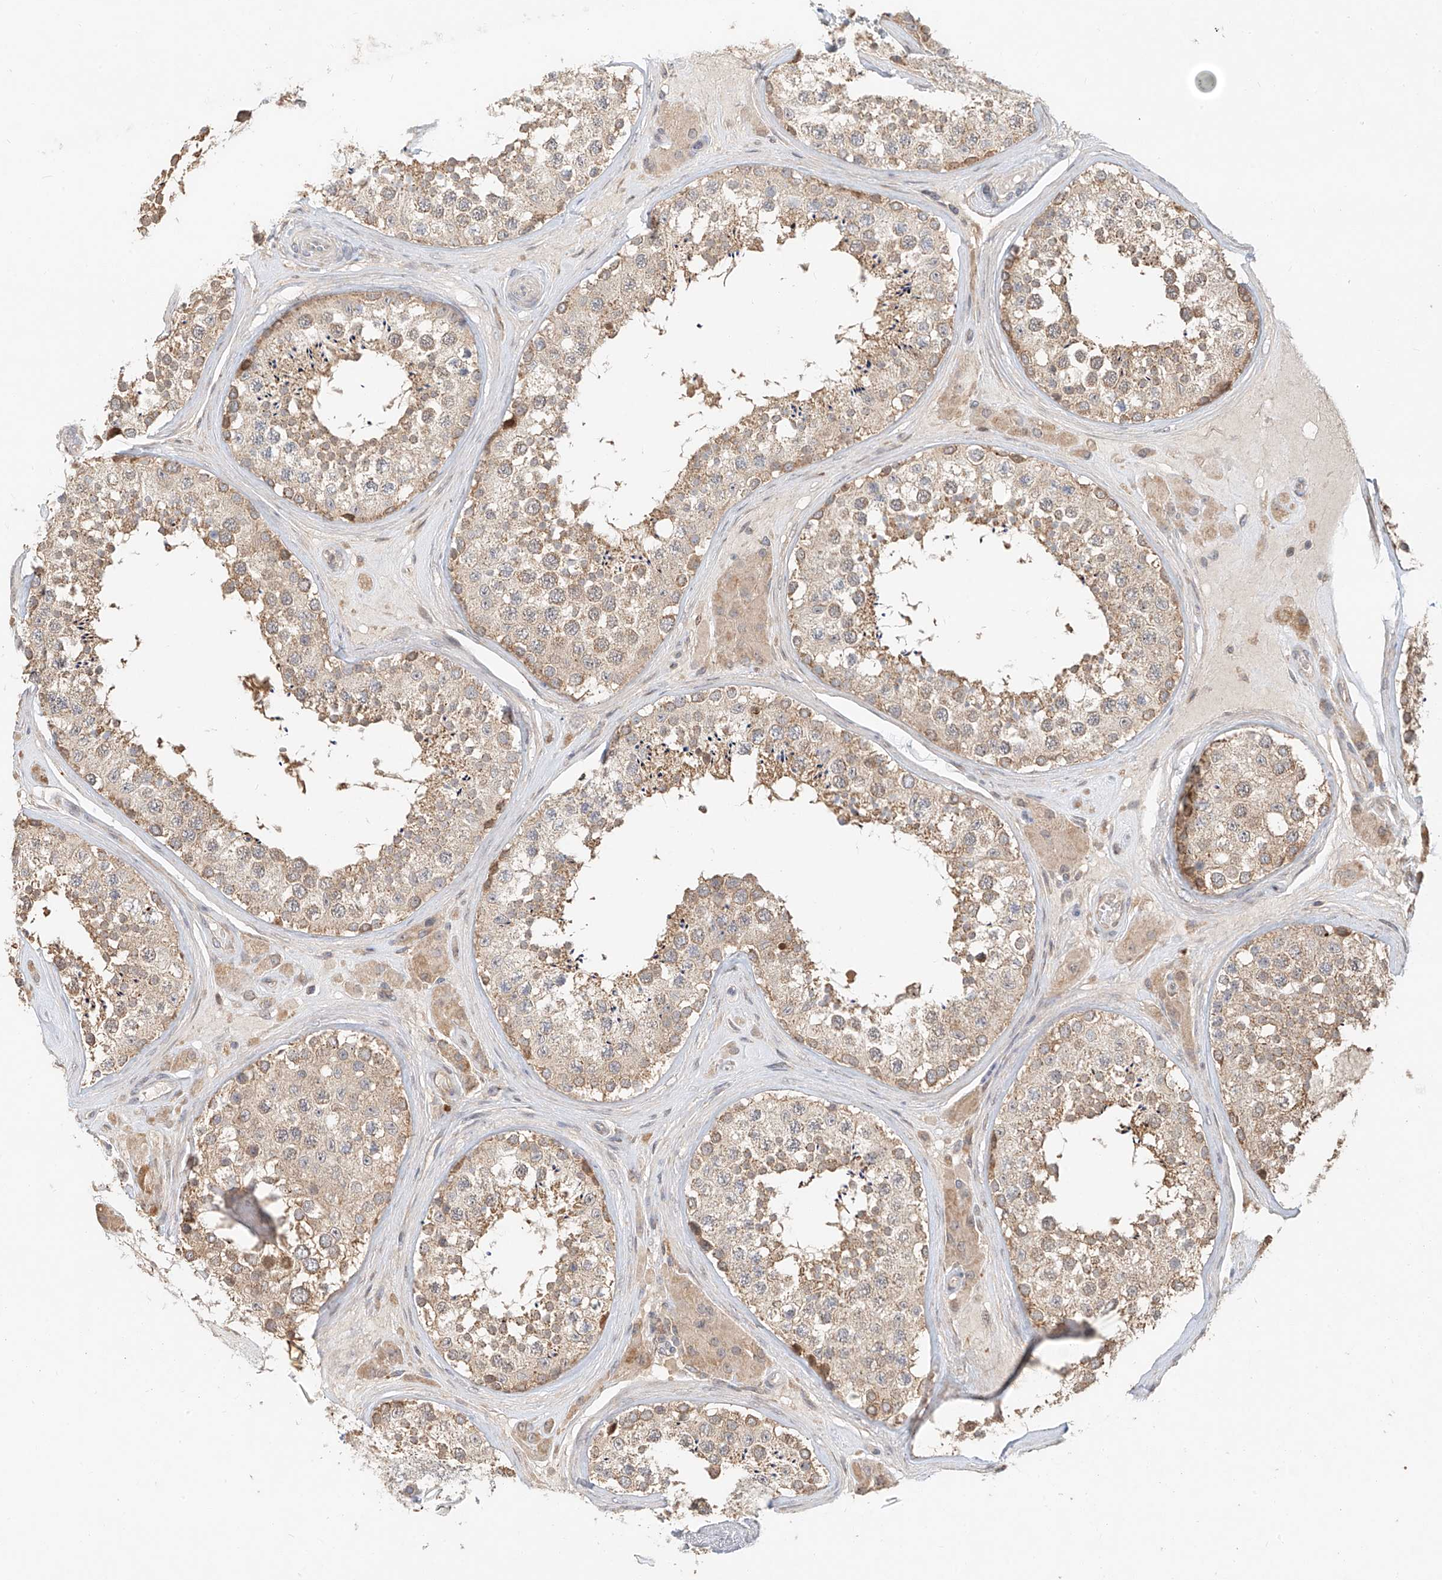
{"staining": {"intensity": "moderate", "quantity": ">75%", "location": "cytoplasmic/membranous"}, "tissue": "testis", "cell_type": "Cells in seminiferous ducts", "image_type": "normal", "snomed": [{"axis": "morphology", "description": "Normal tissue, NOS"}, {"axis": "topography", "description": "Testis"}], "caption": "Immunohistochemistry (DAB) staining of normal testis reveals moderate cytoplasmic/membranous protein positivity in approximately >75% of cells in seminiferous ducts. The protein of interest is stained brown, and the nuclei are stained in blue (DAB (3,3'-diaminobenzidine) IHC with brightfield microscopy, high magnification).", "gene": "TMEM61", "patient": {"sex": "male", "age": 46}}